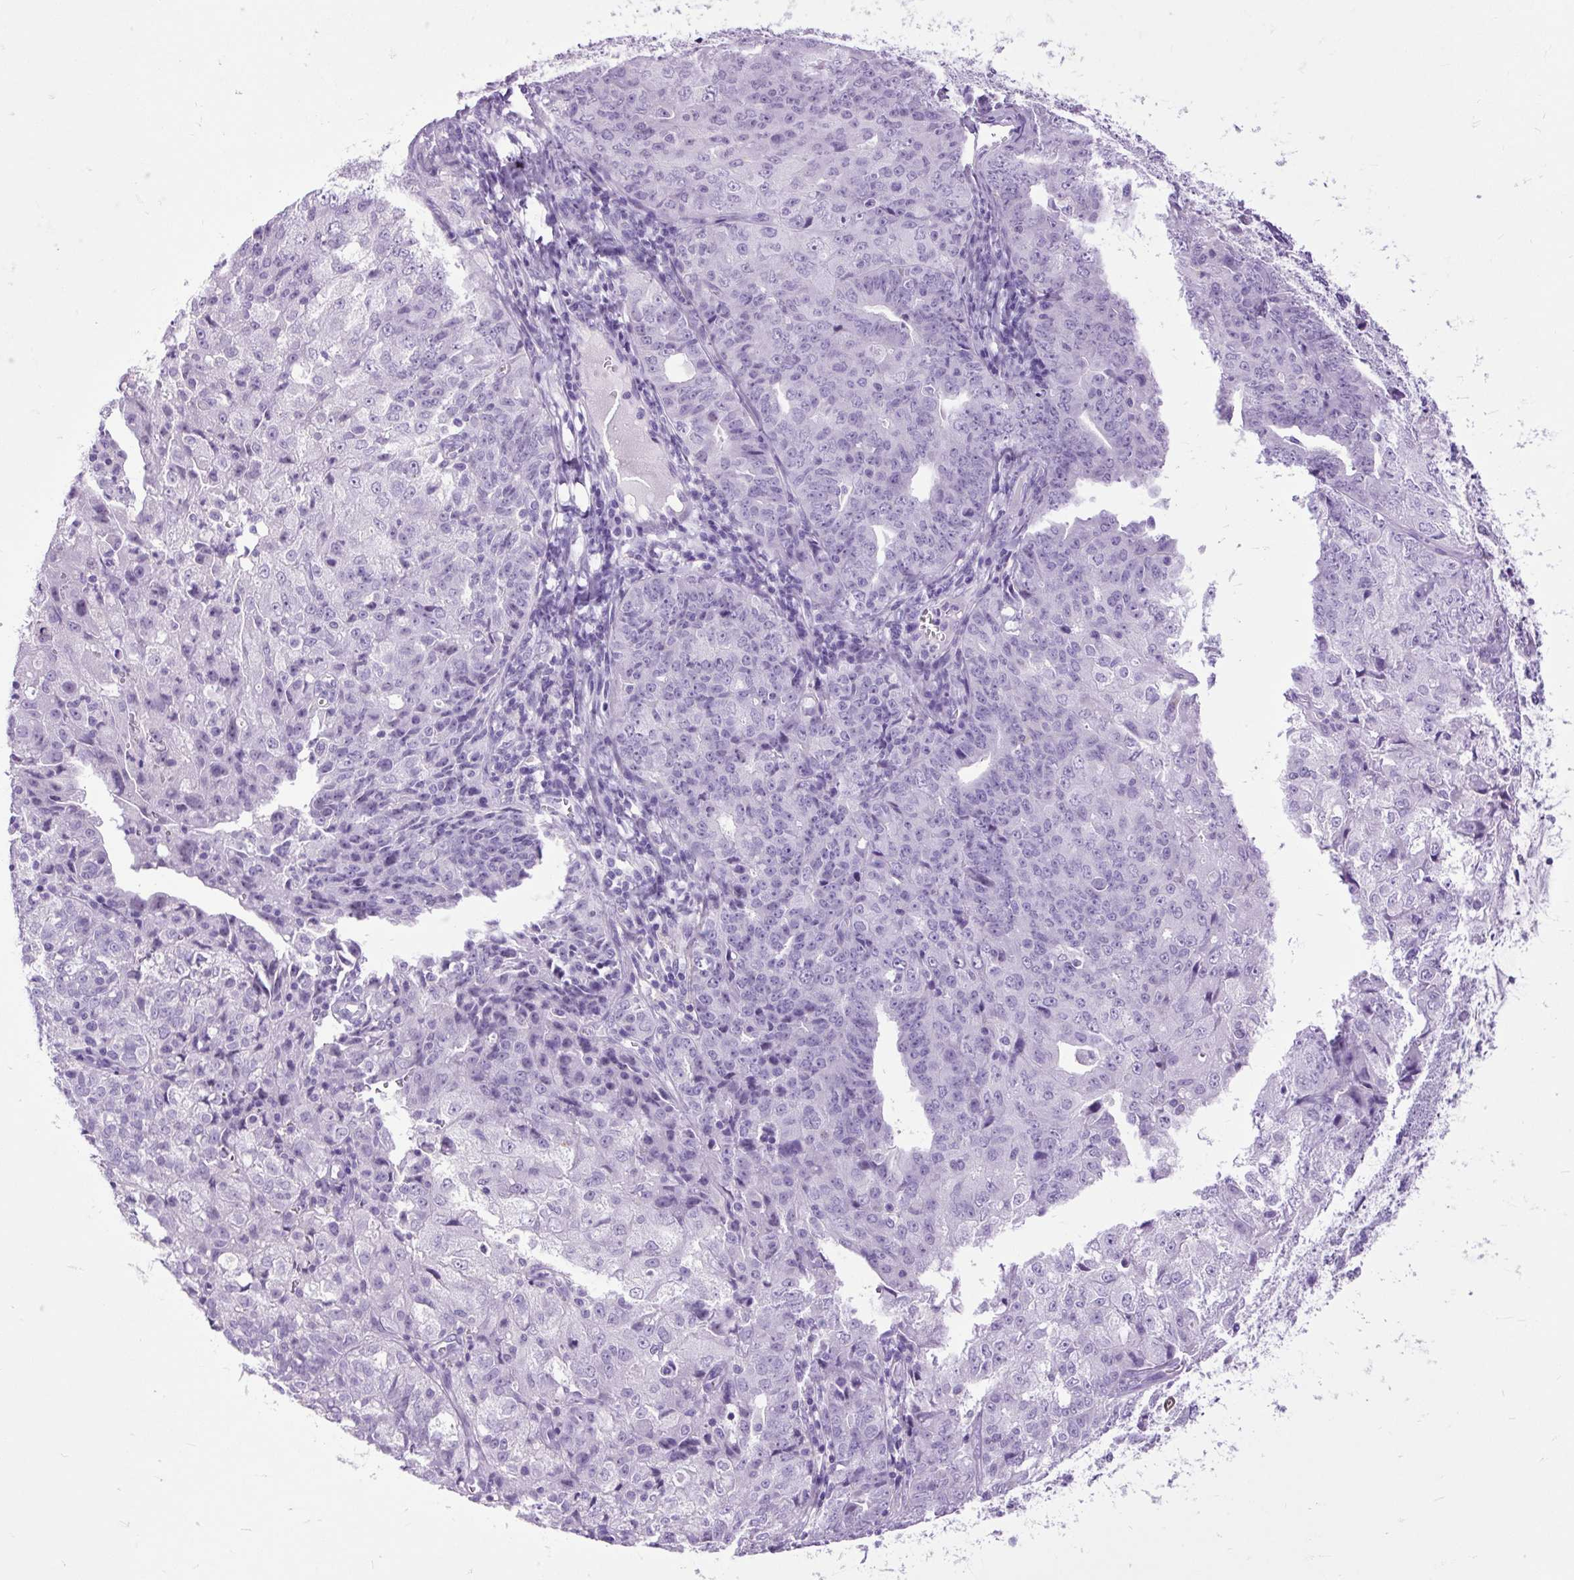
{"staining": {"intensity": "negative", "quantity": "none", "location": "none"}, "tissue": "endometrial cancer", "cell_type": "Tumor cells", "image_type": "cancer", "snomed": [{"axis": "morphology", "description": "Adenocarcinoma, NOS"}, {"axis": "topography", "description": "Endometrium"}], "caption": "High power microscopy histopathology image of an immunohistochemistry histopathology image of endometrial adenocarcinoma, revealing no significant expression in tumor cells.", "gene": "DPP6", "patient": {"sex": "female", "age": 61}}